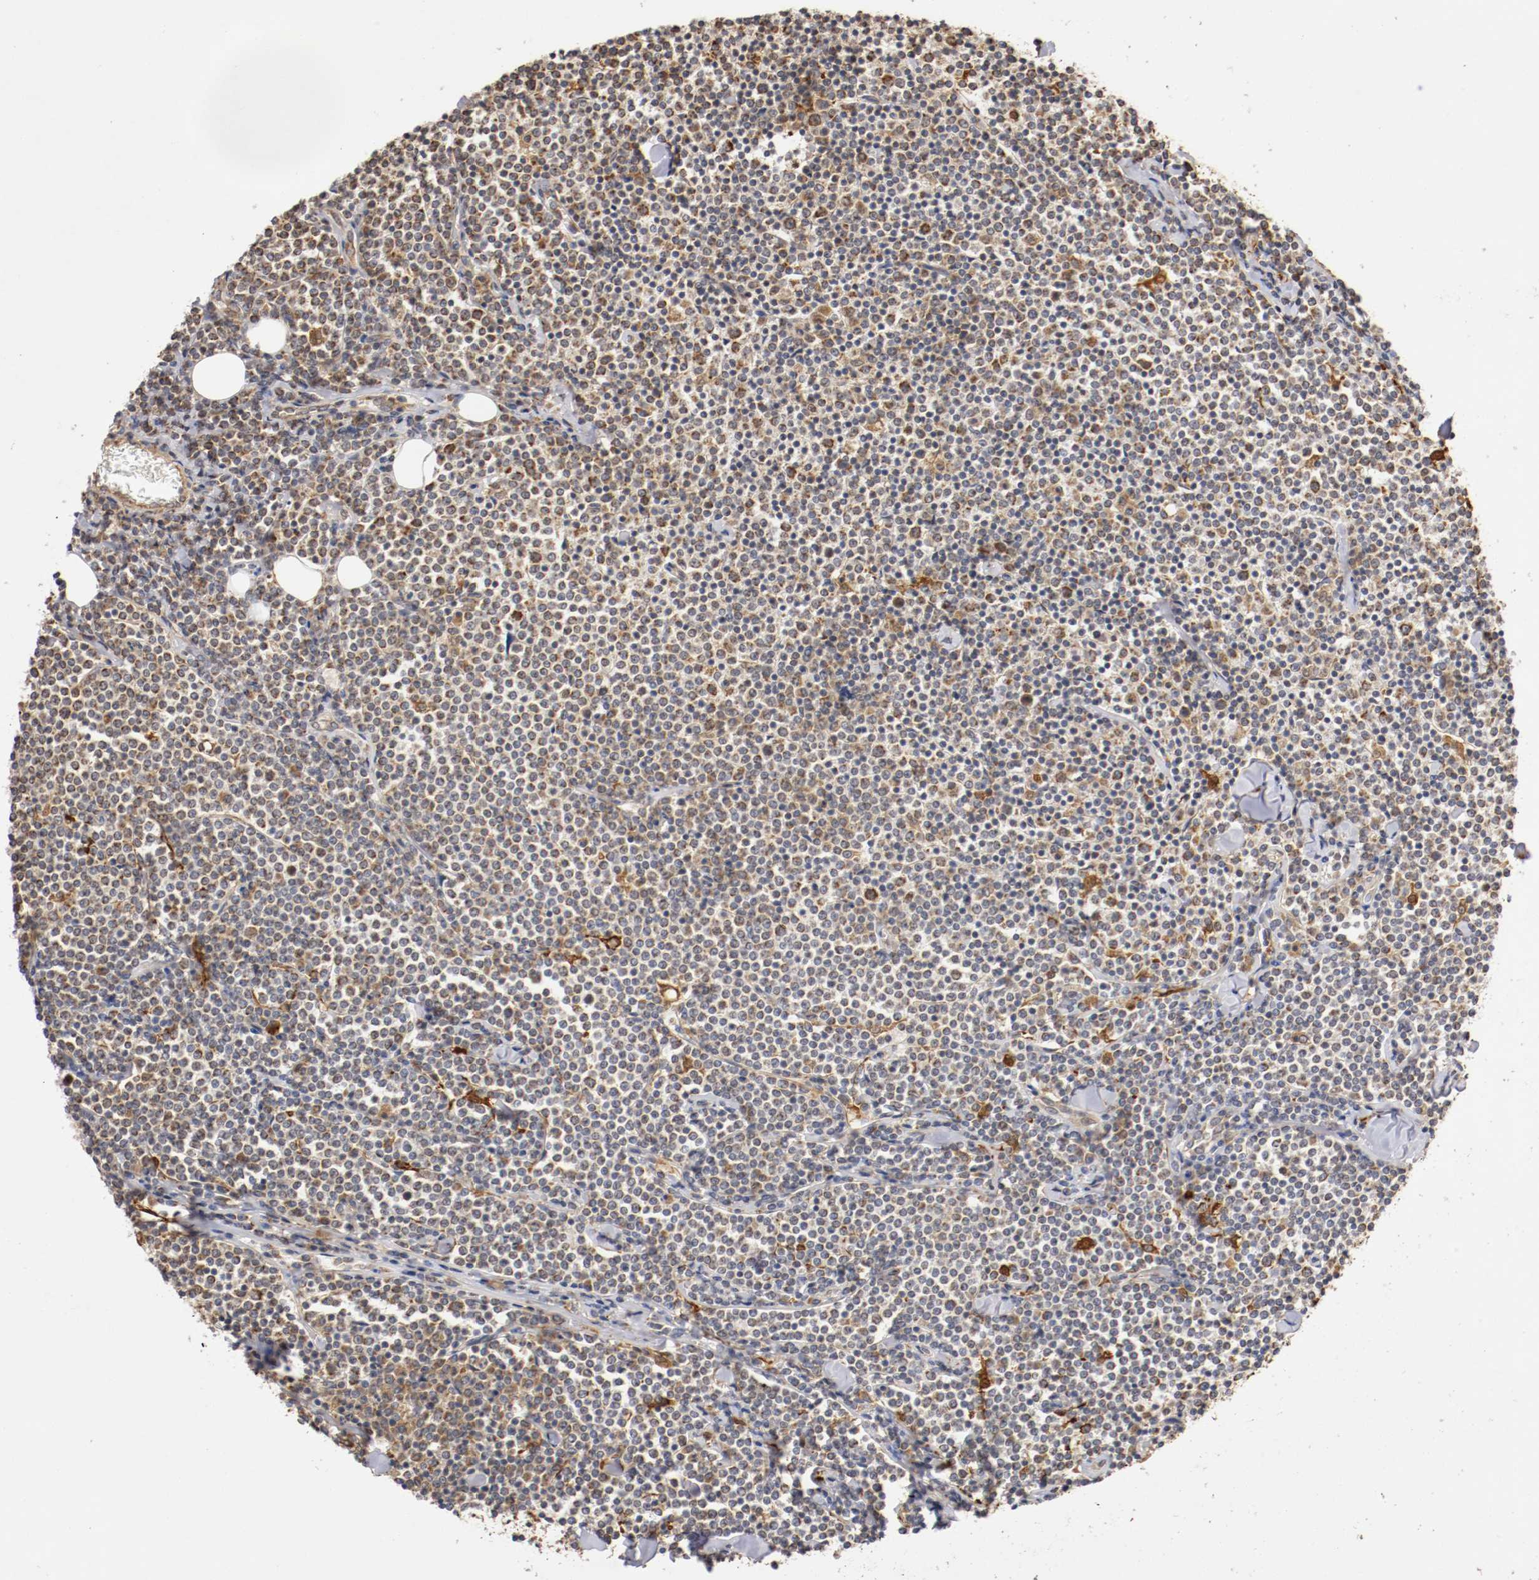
{"staining": {"intensity": "strong", "quantity": ">75%", "location": "cytoplasmic/membranous"}, "tissue": "lymphoma", "cell_type": "Tumor cells", "image_type": "cancer", "snomed": [{"axis": "morphology", "description": "Malignant lymphoma, non-Hodgkin's type, Low grade"}, {"axis": "topography", "description": "Soft tissue"}], "caption": "Immunohistochemistry (IHC) of human malignant lymphoma, non-Hodgkin's type (low-grade) reveals high levels of strong cytoplasmic/membranous expression in approximately >75% of tumor cells.", "gene": "VEZT", "patient": {"sex": "male", "age": 92}}